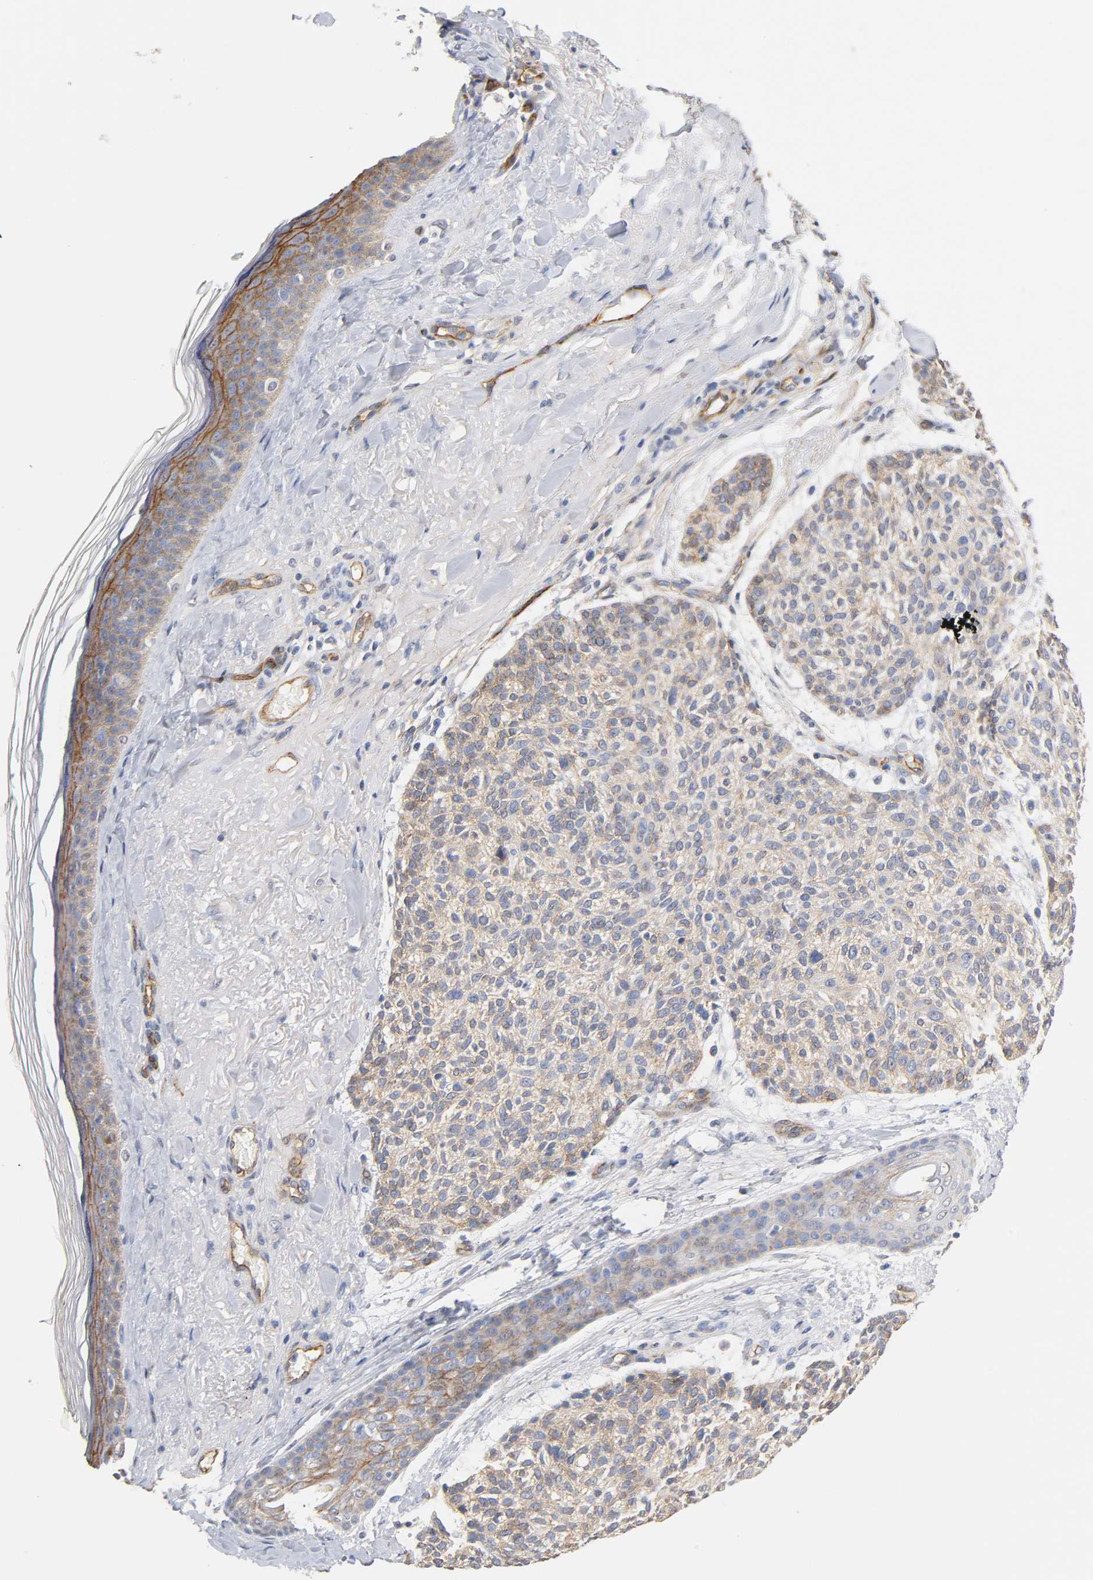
{"staining": {"intensity": "weak", "quantity": ">75%", "location": "cytoplasmic/membranous"}, "tissue": "skin cancer", "cell_type": "Tumor cells", "image_type": "cancer", "snomed": [{"axis": "morphology", "description": "Normal tissue, NOS"}, {"axis": "morphology", "description": "Basal cell carcinoma"}, {"axis": "topography", "description": "Skin"}], "caption": "Immunohistochemistry staining of skin basal cell carcinoma, which demonstrates low levels of weak cytoplasmic/membranous staining in approximately >75% of tumor cells indicating weak cytoplasmic/membranous protein expression. The staining was performed using DAB (3,3'-diaminobenzidine) (brown) for protein detection and nuclei were counterstained in hematoxylin (blue).", "gene": "SPTAN1", "patient": {"sex": "female", "age": 70}}